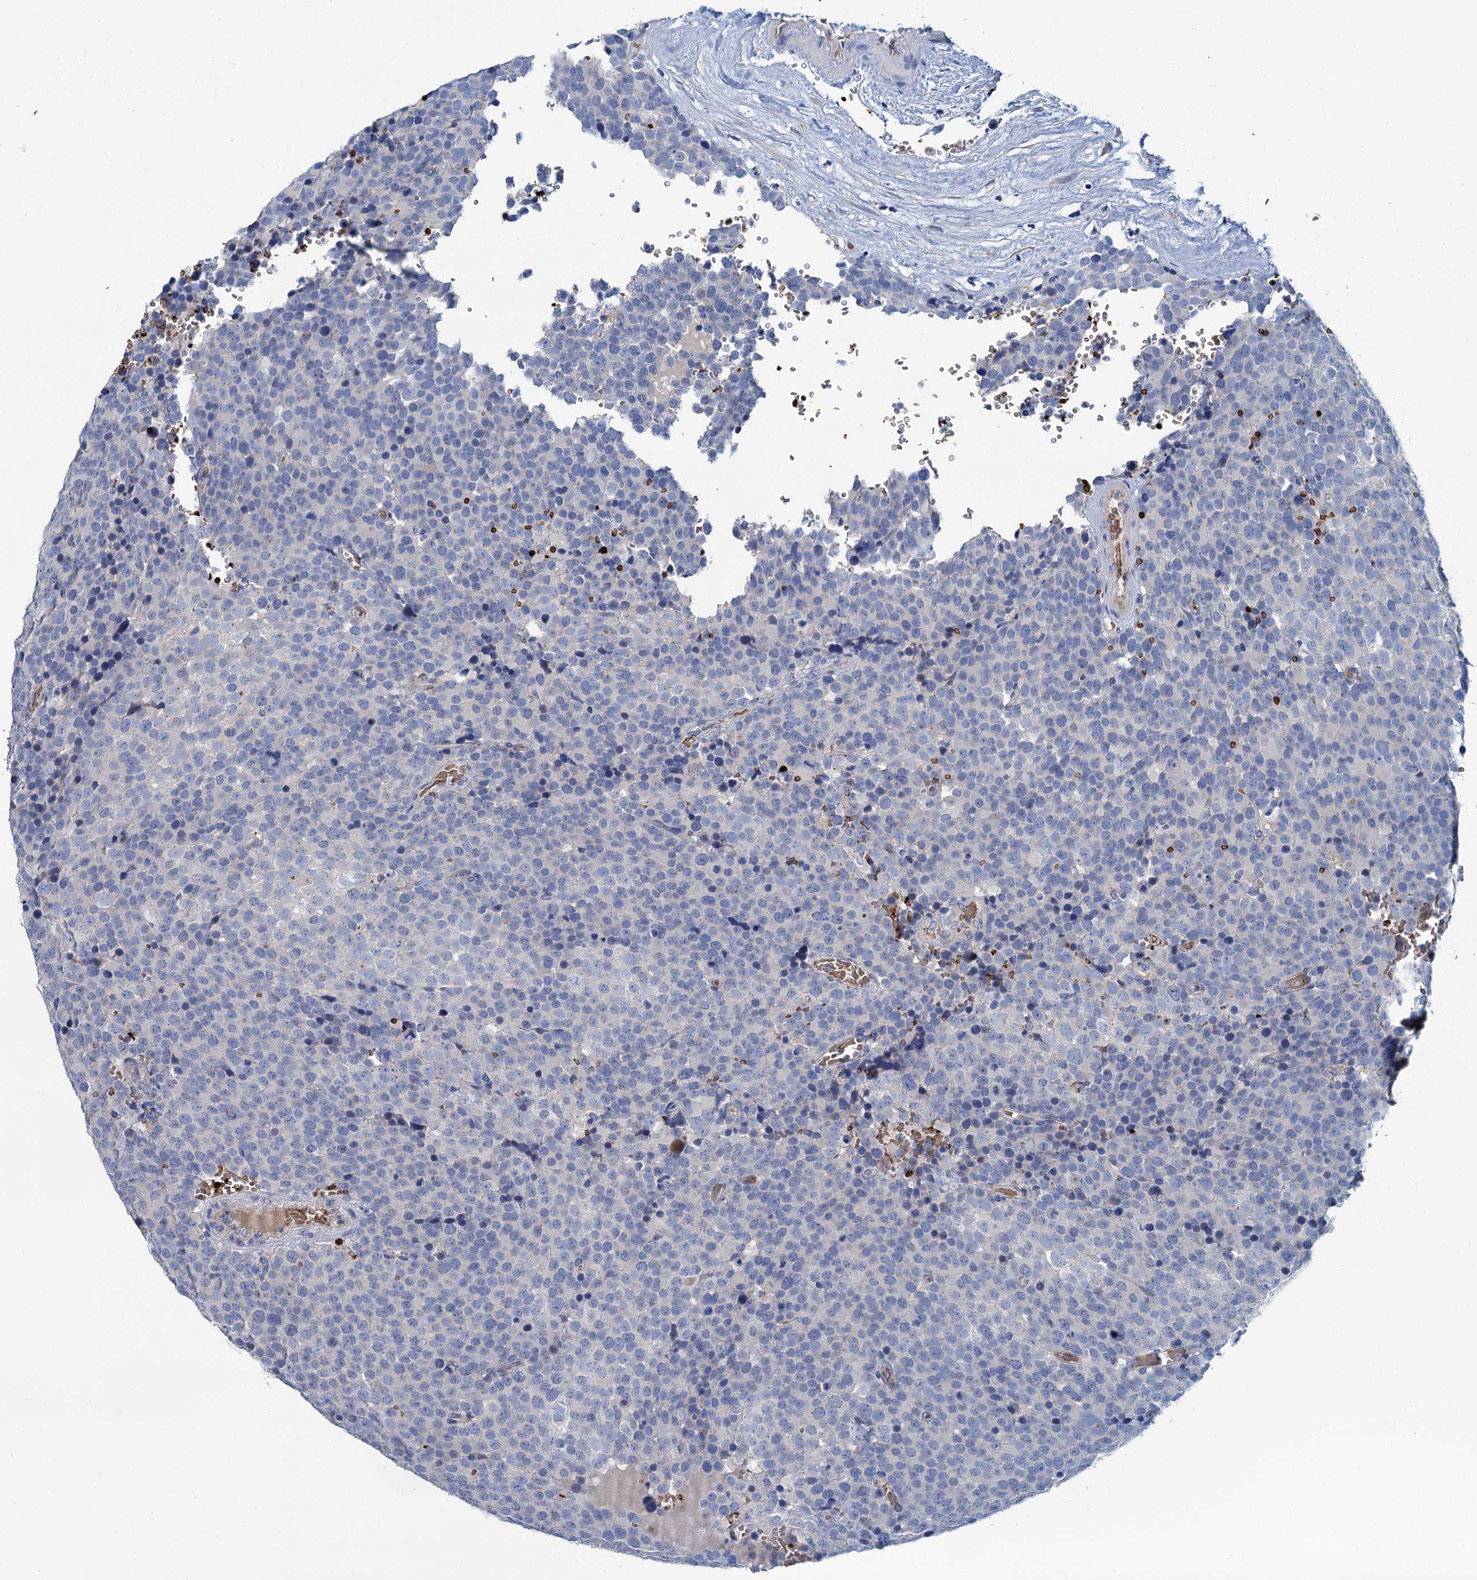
{"staining": {"intensity": "negative", "quantity": "none", "location": "none"}, "tissue": "testis cancer", "cell_type": "Tumor cells", "image_type": "cancer", "snomed": [{"axis": "morphology", "description": "Seminoma, NOS"}, {"axis": "topography", "description": "Testis"}], "caption": "An IHC photomicrograph of testis seminoma is shown. There is no staining in tumor cells of testis seminoma. (Brightfield microscopy of DAB (3,3'-diaminobenzidine) immunohistochemistry at high magnification).", "gene": "ATG2A", "patient": {"sex": "male", "age": 71}}